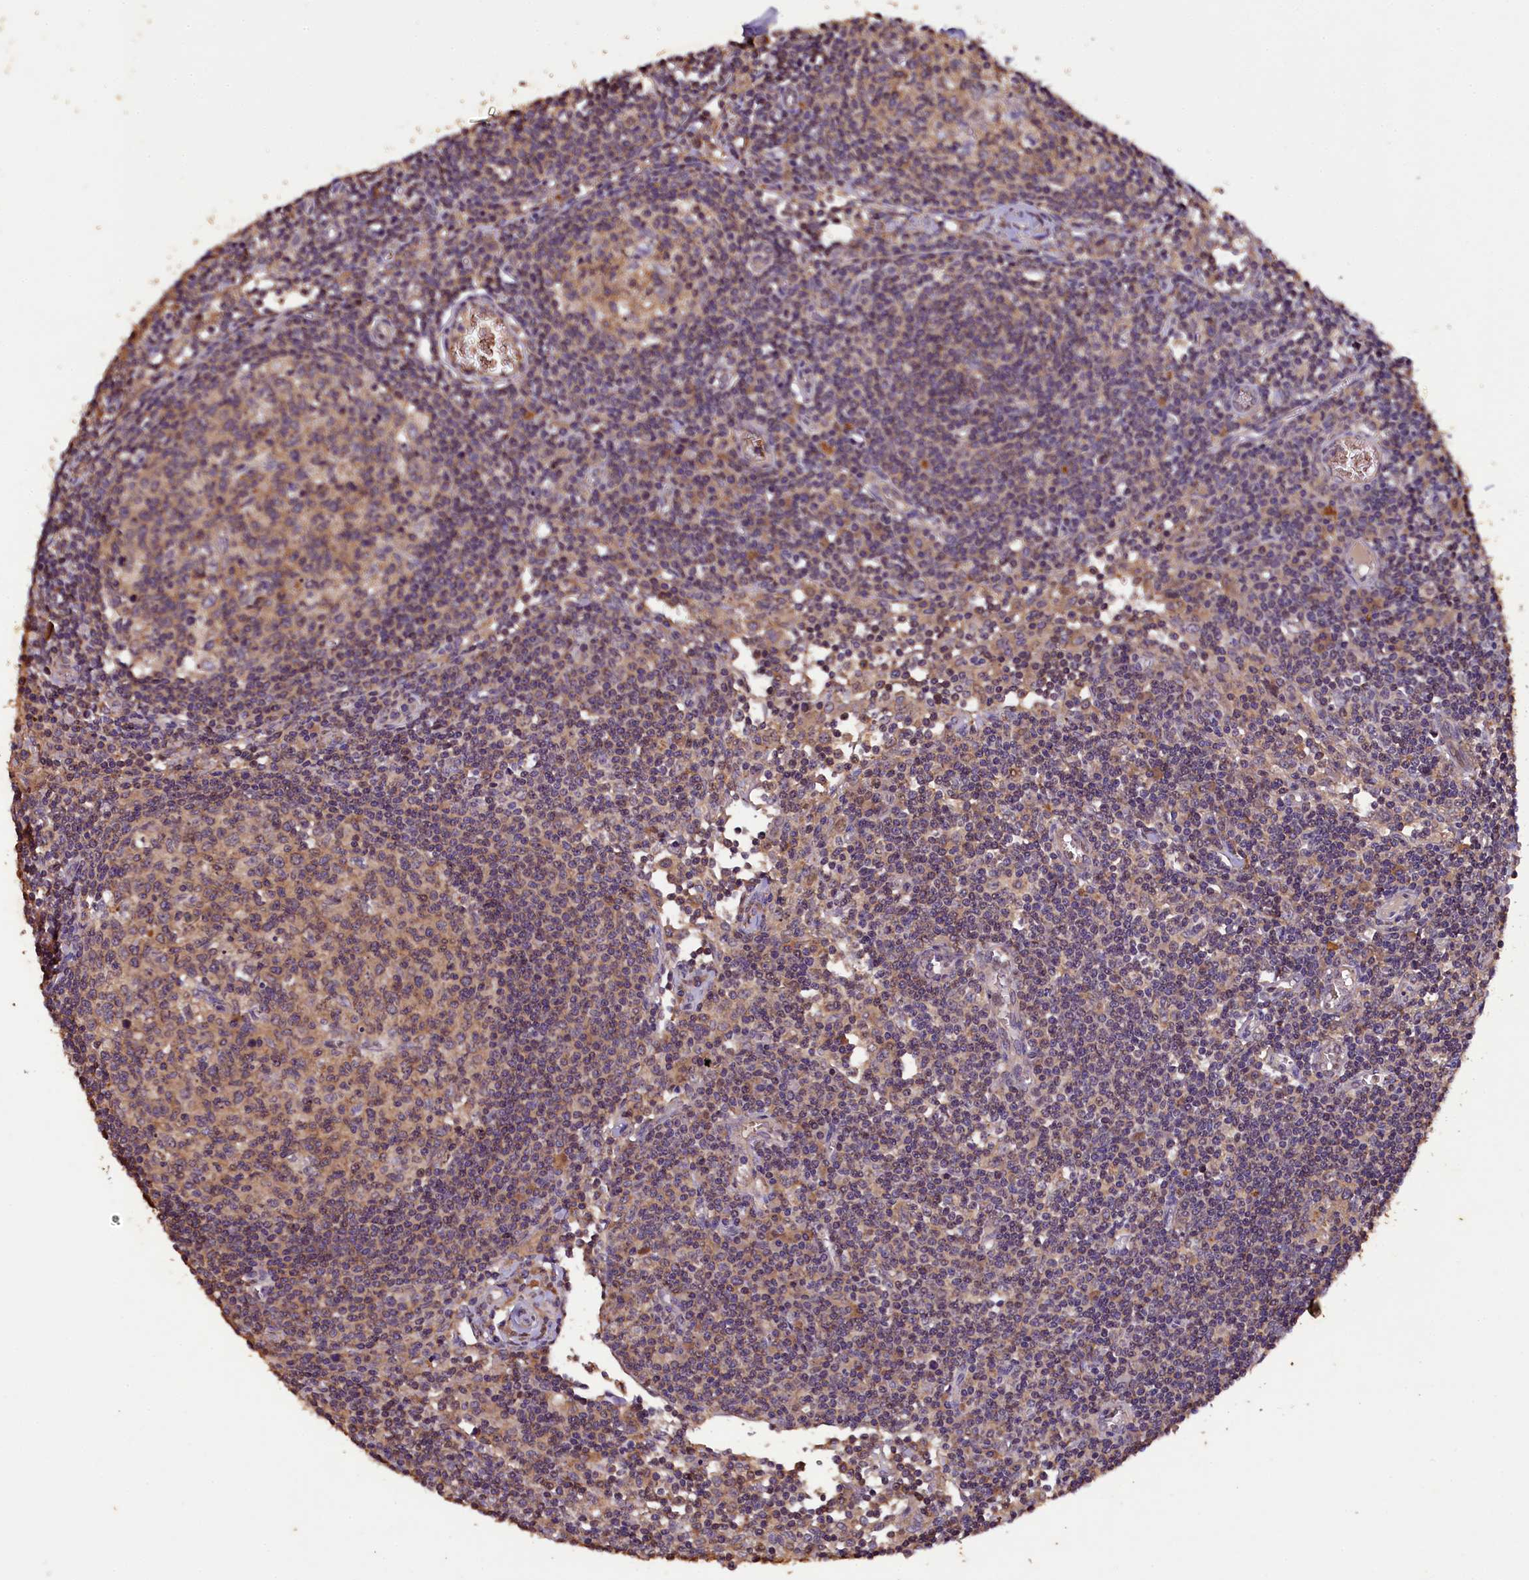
{"staining": {"intensity": "moderate", "quantity": ">75%", "location": "cytoplasmic/membranous"}, "tissue": "lymph node", "cell_type": "Germinal center cells", "image_type": "normal", "snomed": [{"axis": "morphology", "description": "Normal tissue, NOS"}, {"axis": "topography", "description": "Lymph node"}], "caption": "Protein expression by immunohistochemistry (IHC) shows moderate cytoplasmic/membranous positivity in approximately >75% of germinal center cells in normal lymph node.", "gene": "PLXNB1", "patient": {"sex": "female", "age": 55}}